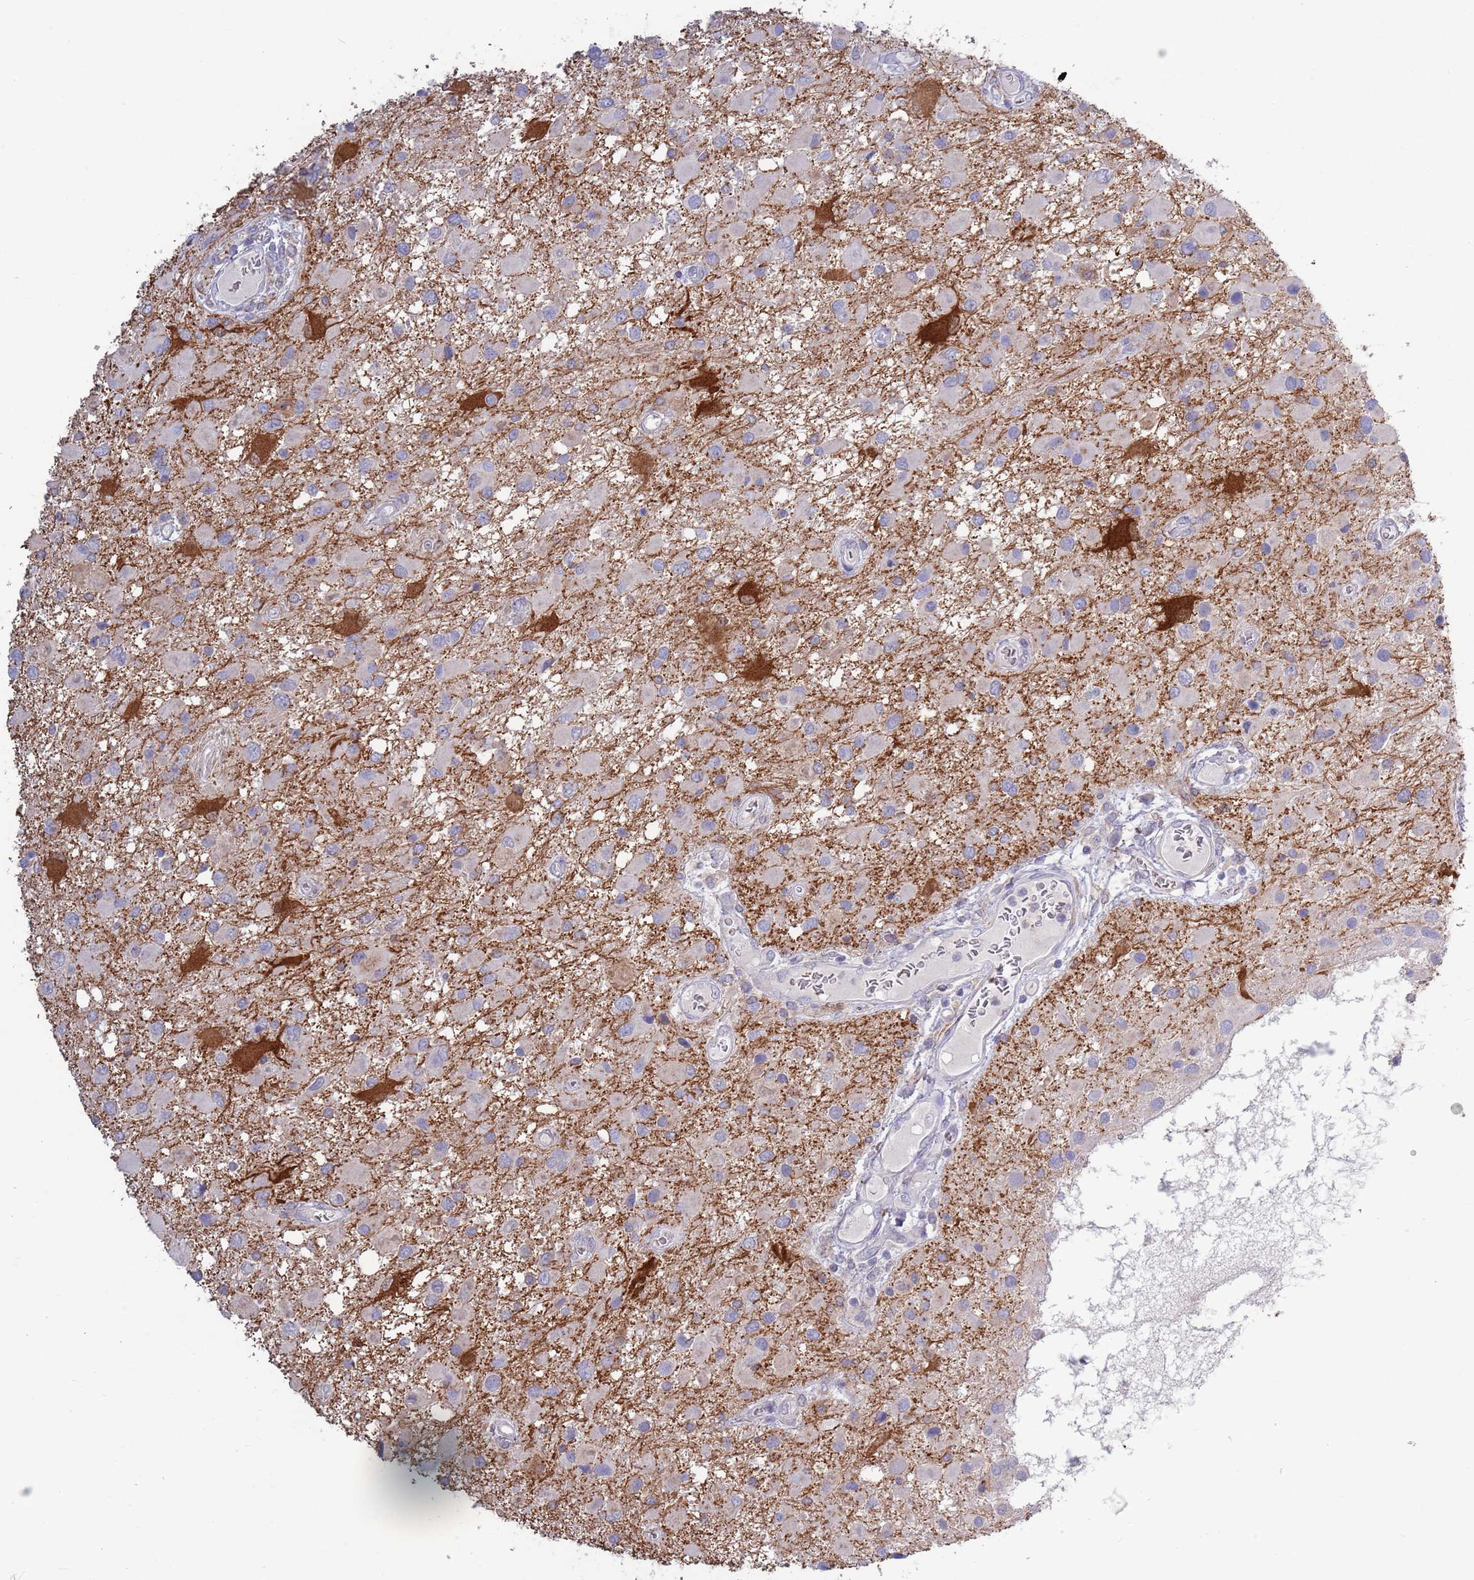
{"staining": {"intensity": "negative", "quantity": "none", "location": "none"}, "tissue": "glioma", "cell_type": "Tumor cells", "image_type": "cancer", "snomed": [{"axis": "morphology", "description": "Glioma, malignant, High grade"}, {"axis": "topography", "description": "Brain"}], "caption": "Immunohistochemistry image of human malignant glioma (high-grade) stained for a protein (brown), which demonstrates no staining in tumor cells.", "gene": "ACSBG1", "patient": {"sex": "male", "age": 53}}